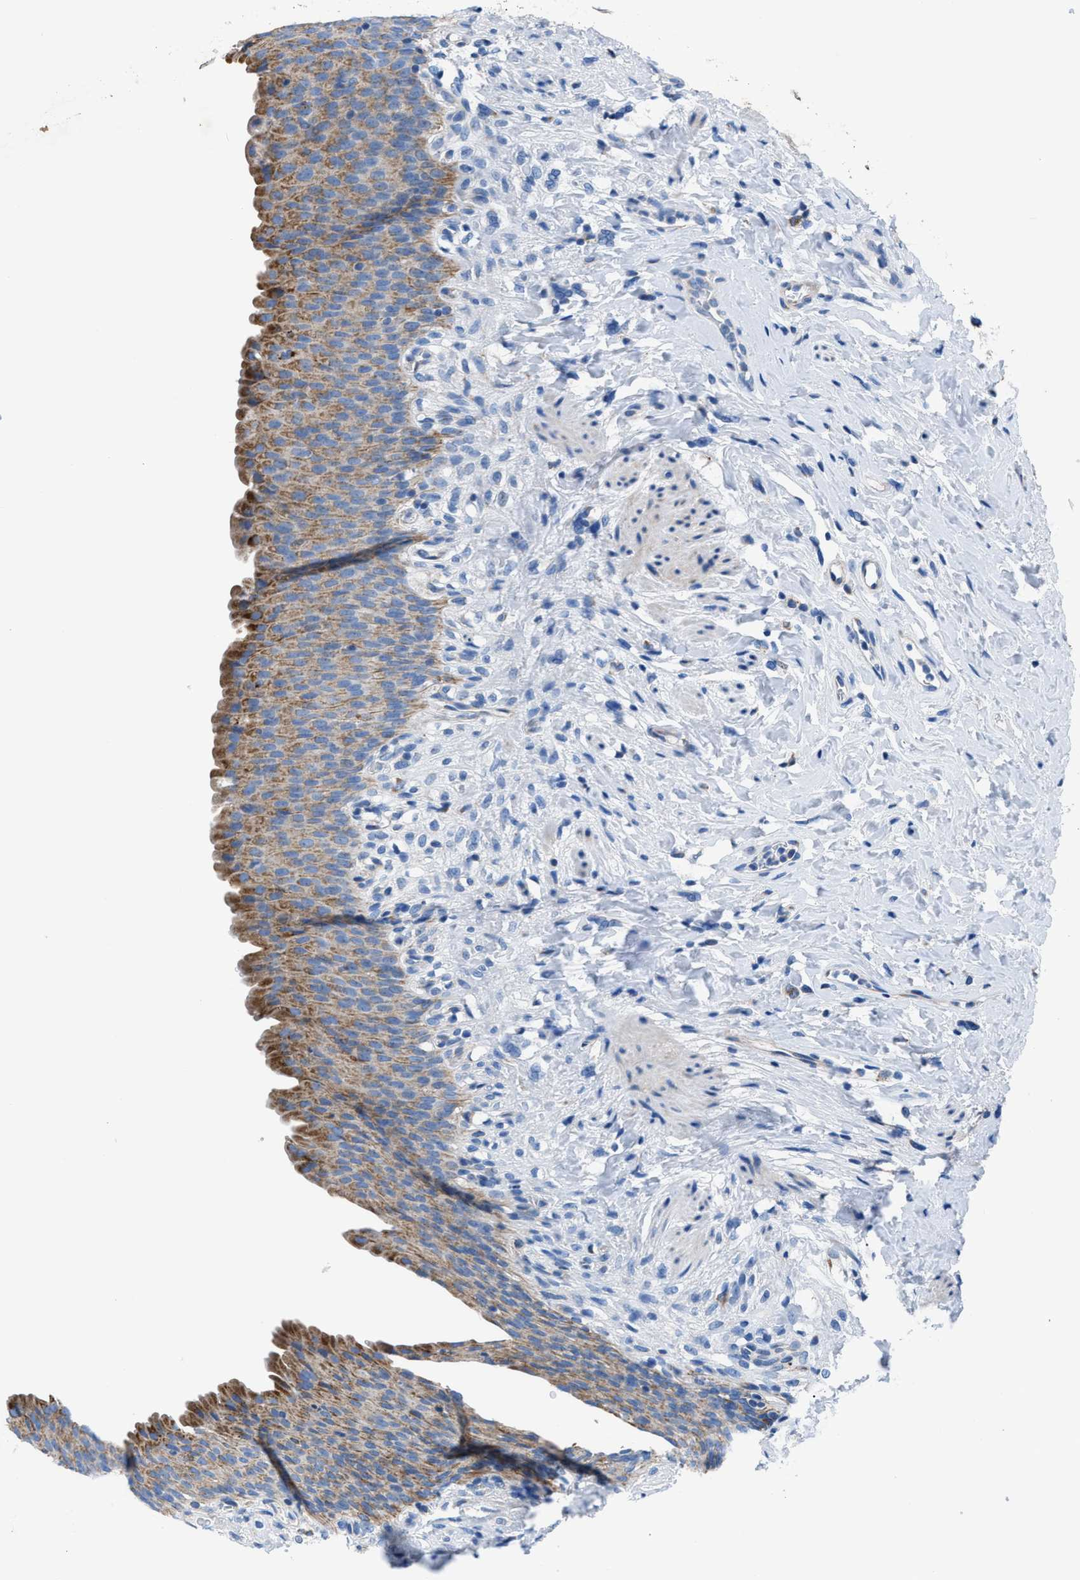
{"staining": {"intensity": "moderate", "quantity": ">75%", "location": "cytoplasmic/membranous"}, "tissue": "urinary bladder", "cell_type": "Urothelial cells", "image_type": "normal", "snomed": [{"axis": "morphology", "description": "Normal tissue, NOS"}, {"axis": "topography", "description": "Urinary bladder"}], "caption": "DAB immunohistochemical staining of benign urinary bladder shows moderate cytoplasmic/membranous protein positivity in approximately >75% of urothelial cells.", "gene": "ZDHHC3", "patient": {"sex": "female", "age": 79}}